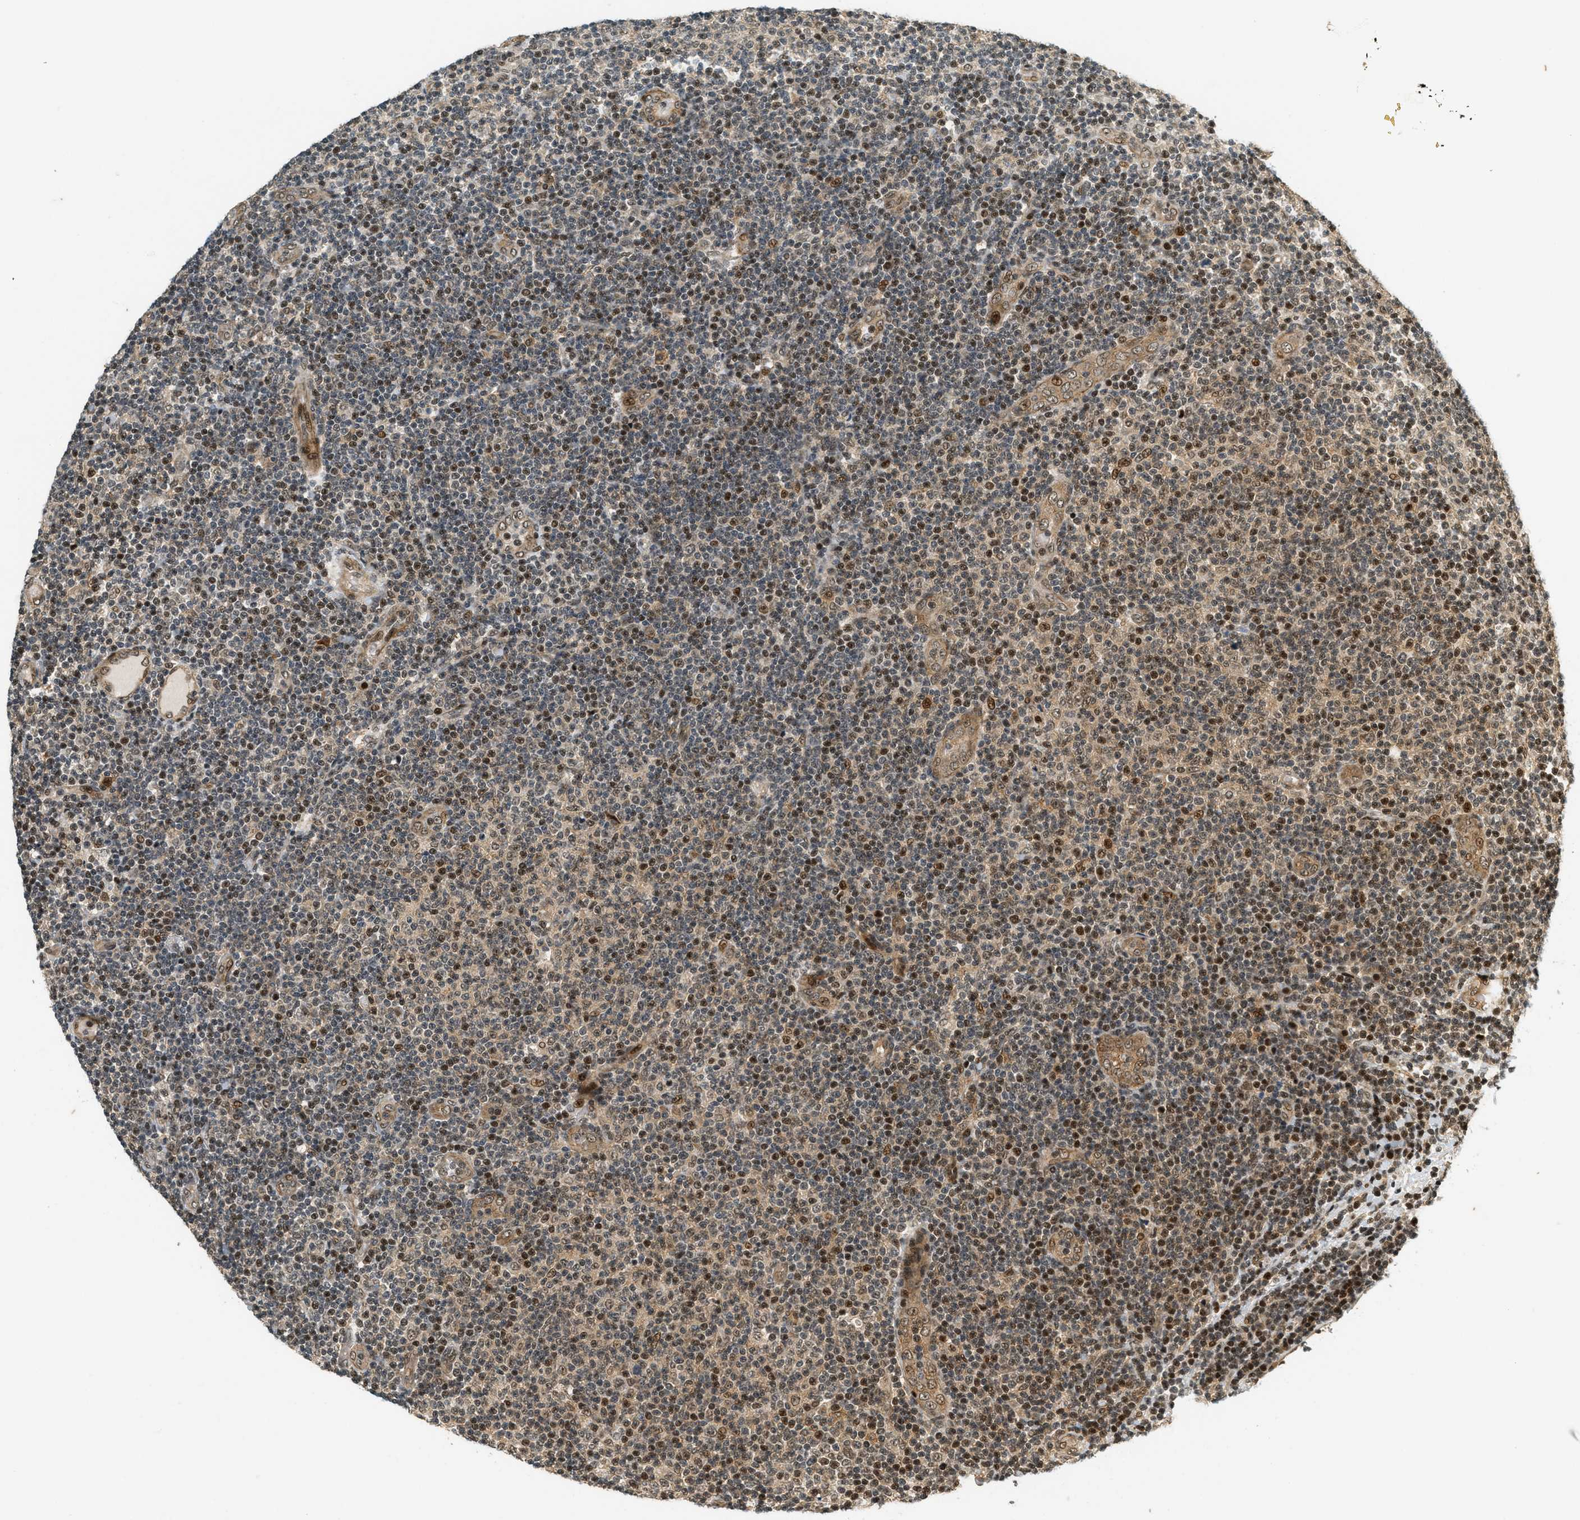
{"staining": {"intensity": "moderate", "quantity": "25%-75%", "location": "nuclear"}, "tissue": "lymphoma", "cell_type": "Tumor cells", "image_type": "cancer", "snomed": [{"axis": "morphology", "description": "Malignant lymphoma, non-Hodgkin's type, Low grade"}, {"axis": "topography", "description": "Lymph node"}], "caption": "Immunohistochemistry (IHC) of low-grade malignant lymphoma, non-Hodgkin's type displays medium levels of moderate nuclear positivity in approximately 25%-75% of tumor cells. Immunohistochemistry (IHC) stains the protein in brown and the nuclei are stained blue.", "gene": "FOXM1", "patient": {"sex": "male", "age": 83}}